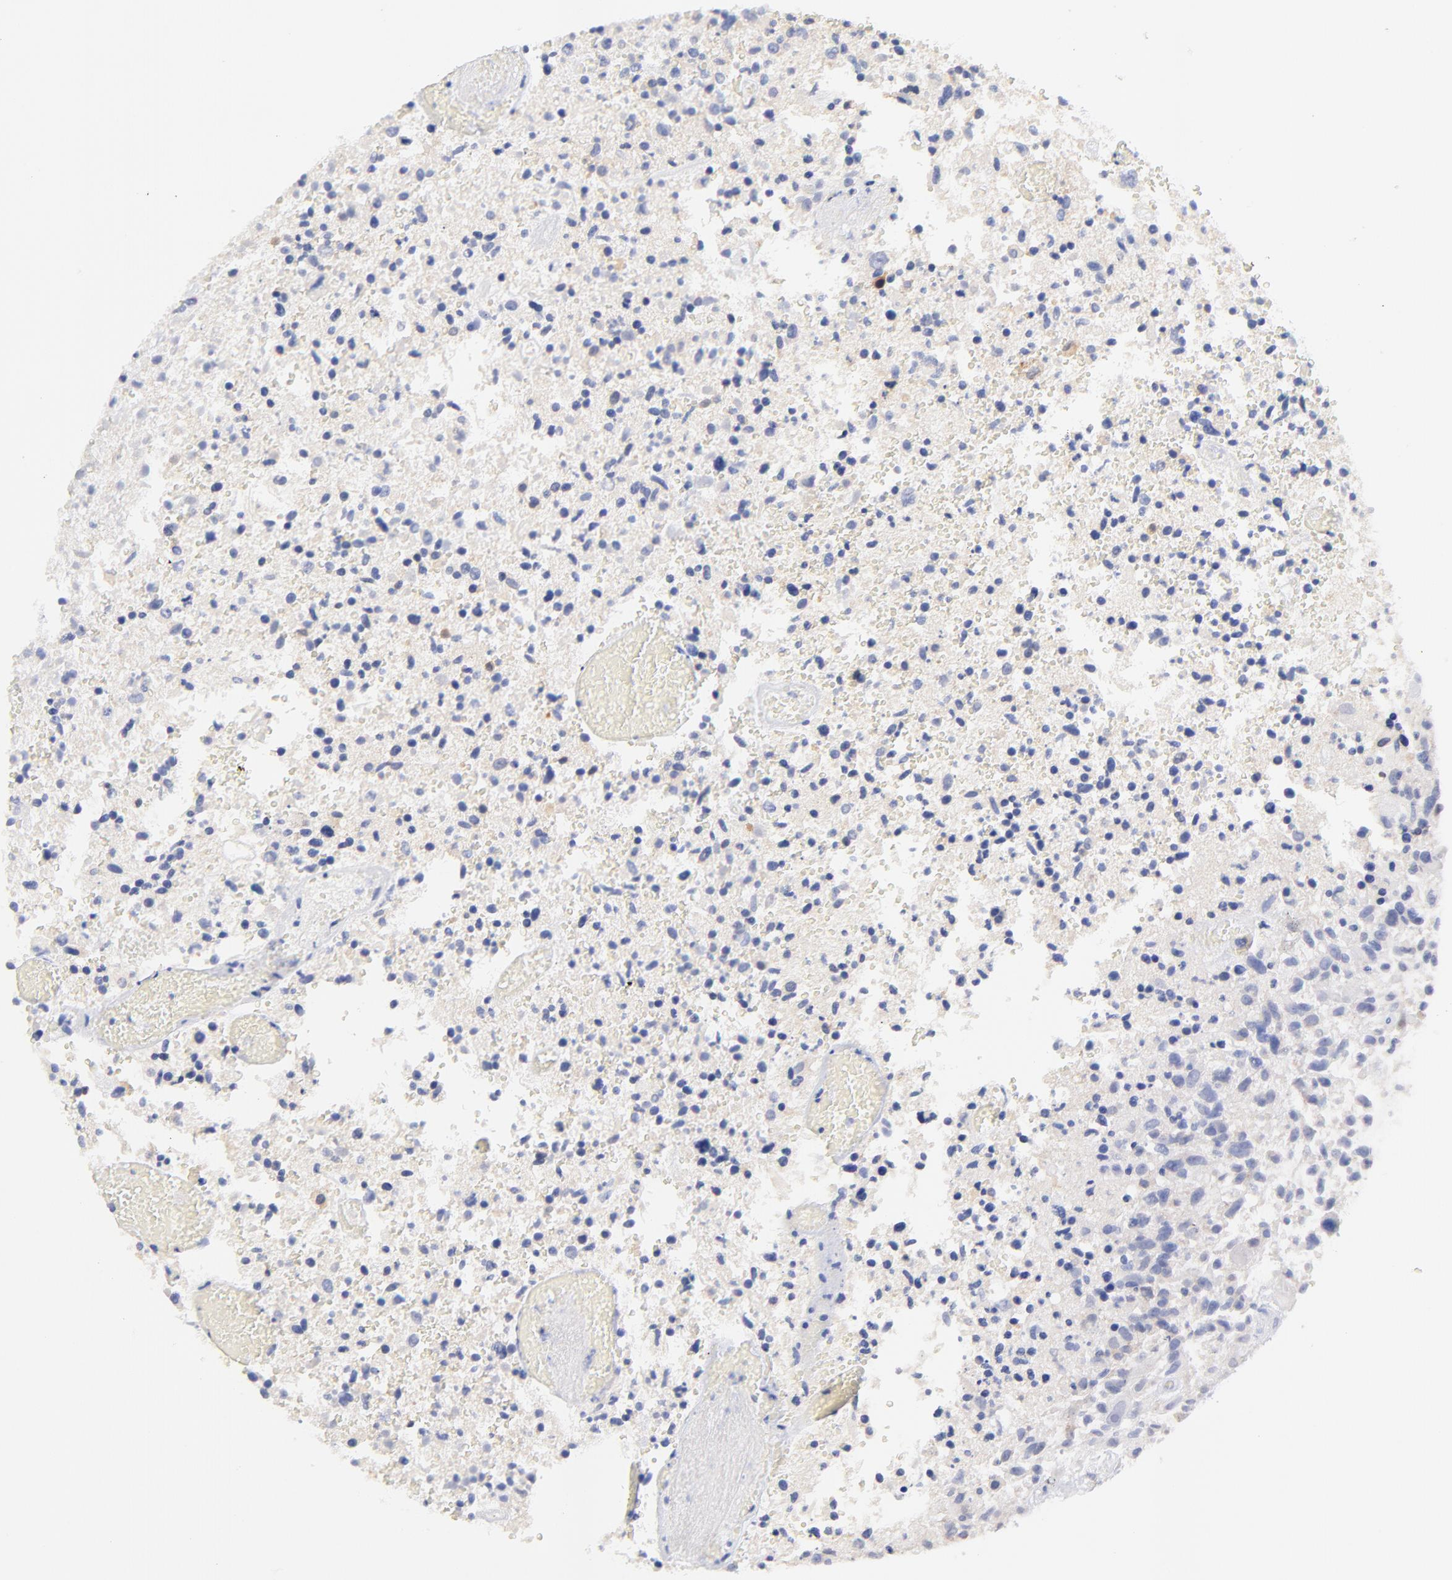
{"staining": {"intensity": "negative", "quantity": "none", "location": "none"}, "tissue": "glioma", "cell_type": "Tumor cells", "image_type": "cancer", "snomed": [{"axis": "morphology", "description": "Glioma, malignant, High grade"}, {"axis": "topography", "description": "Brain"}], "caption": "The histopathology image shows no staining of tumor cells in glioma.", "gene": "CFAP57", "patient": {"sex": "male", "age": 72}}